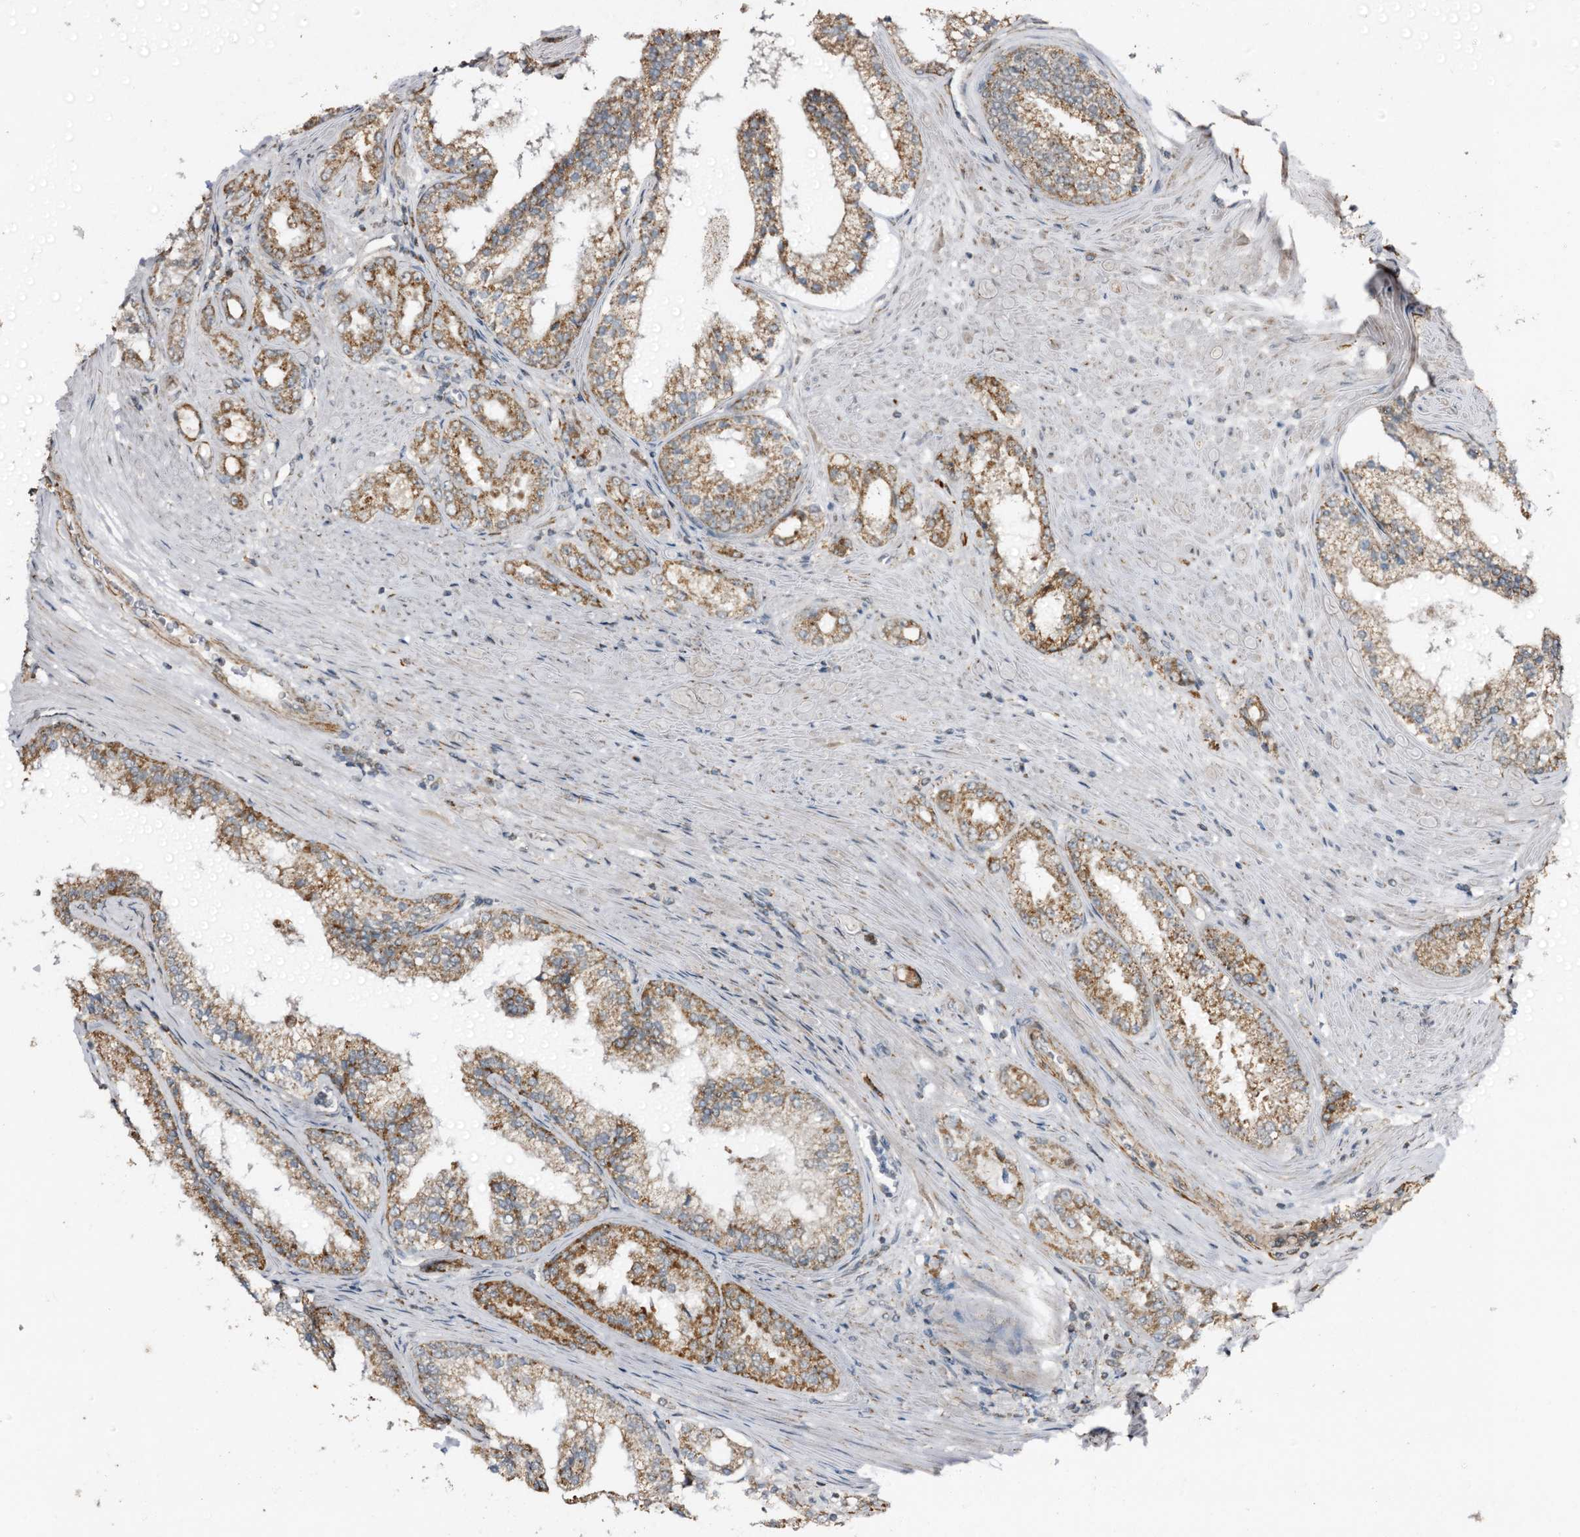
{"staining": {"intensity": "moderate", "quantity": ">75%", "location": "cytoplasmic/membranous"}, "tissue": "prostate cancer", "cell_type": "Tumor cells", "image_type": "cancer", "snomed": [{"axis": "morphology", "description": "Adenocarcinoma, High grade"}, {"axis": "topography", "description": "Prostate"}], "caption": "This is a histology image of immunohistochemistry (IHC) staining of adenocarcinoma (high-grade) (prostate), which shows moderate expression in the cytoplasmic/membranous of tumor cells.", "gene": "CBR4", "patient": {"sex": "male", "age": 72}}